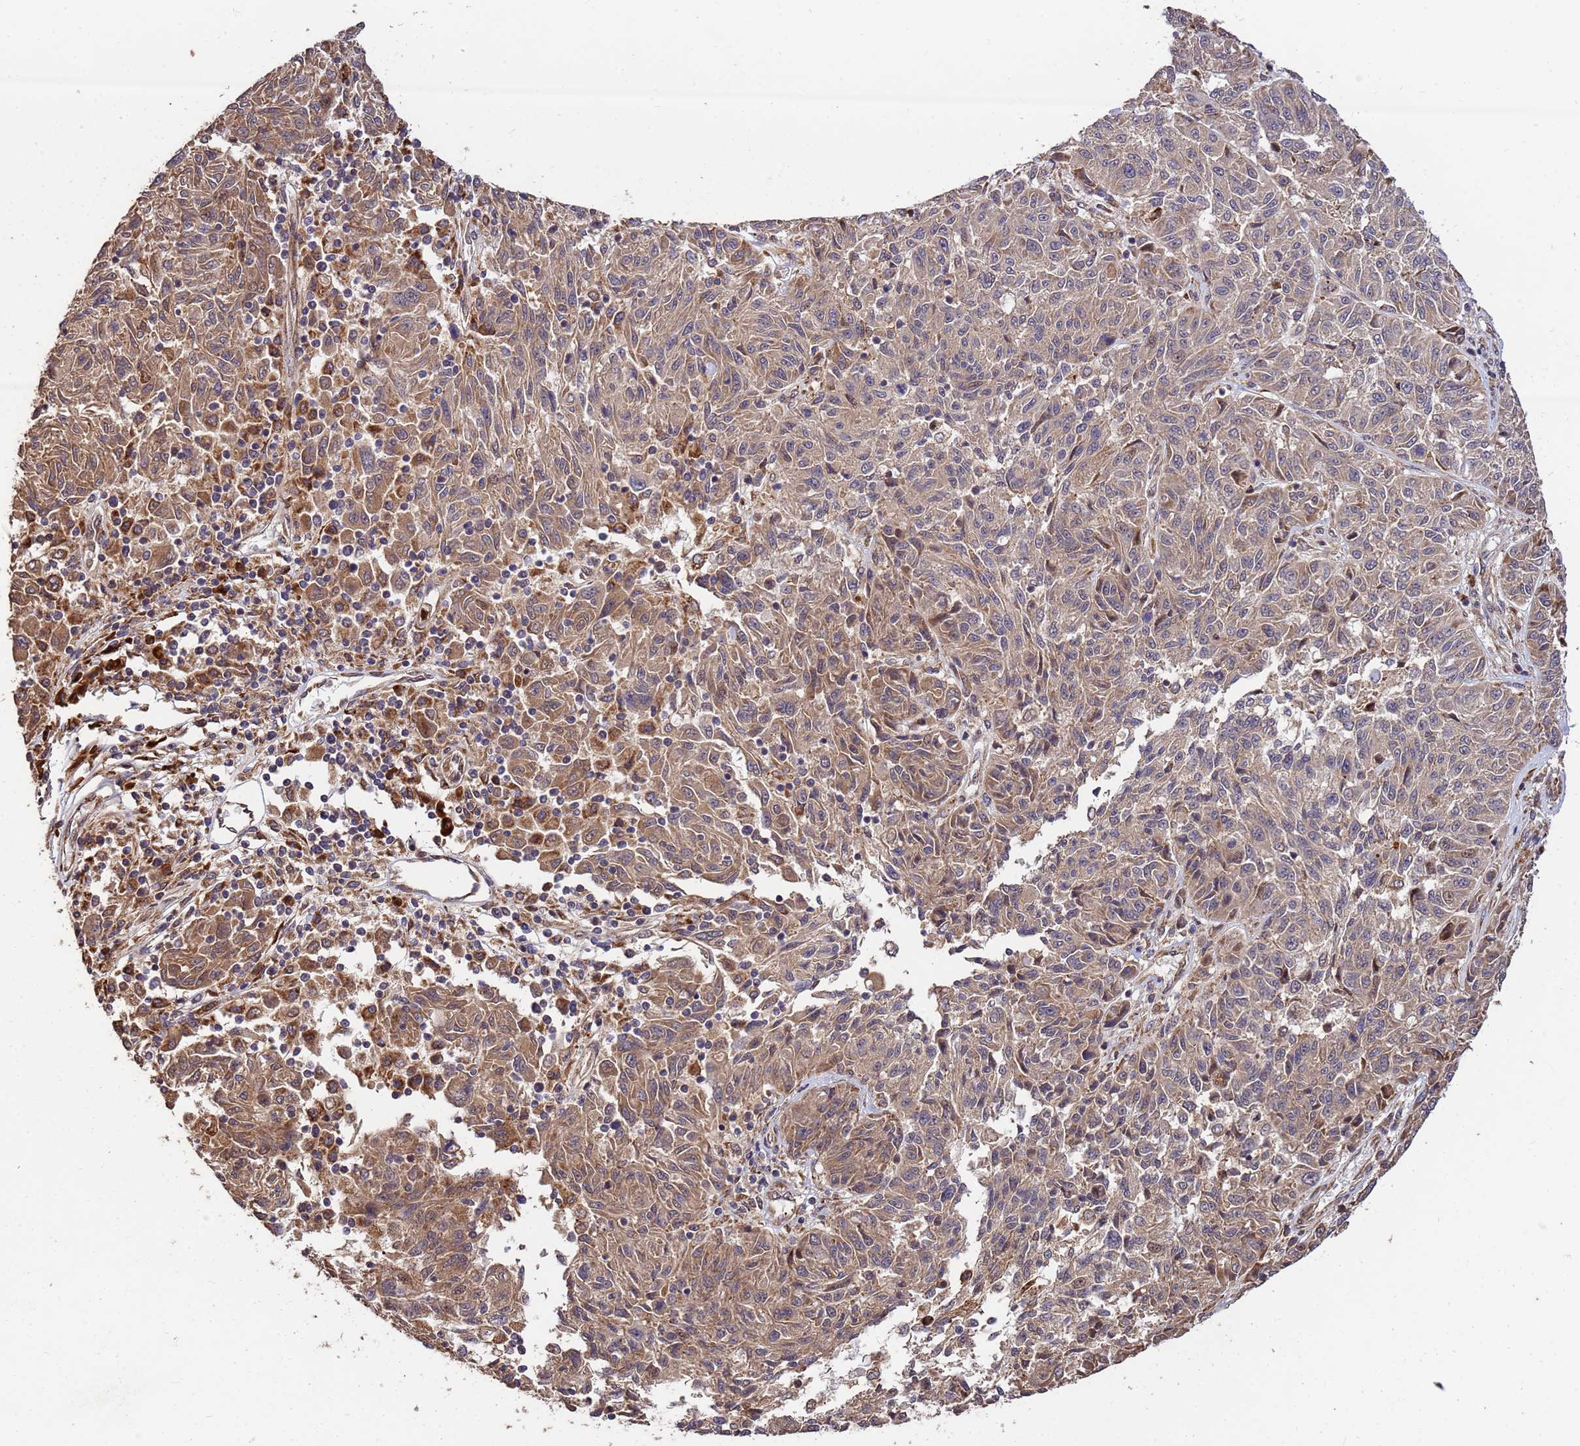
{"staining": {"intensity": "moderate", "quantity": "25%-75%", "location": "cytoplasmic/membranous"}, "tissue": "melanoma", "cell_type": "Tumor cells", "image_type": "cancer", "snomed": [{"axis": "morphology", "description": "Malignant melanoma, NOS"}, {"axis": "topography", "description": "Skin"}], "caption": "Immunohistochemistry (IHC) (DAB) staining of human malignant melanoma exhibits moderate cytoplasmic/membranous protein staining in about 25%-75% of tumor cells.", "gene": "ZNF619", "patient": {"sex": "male", "age": 53}}